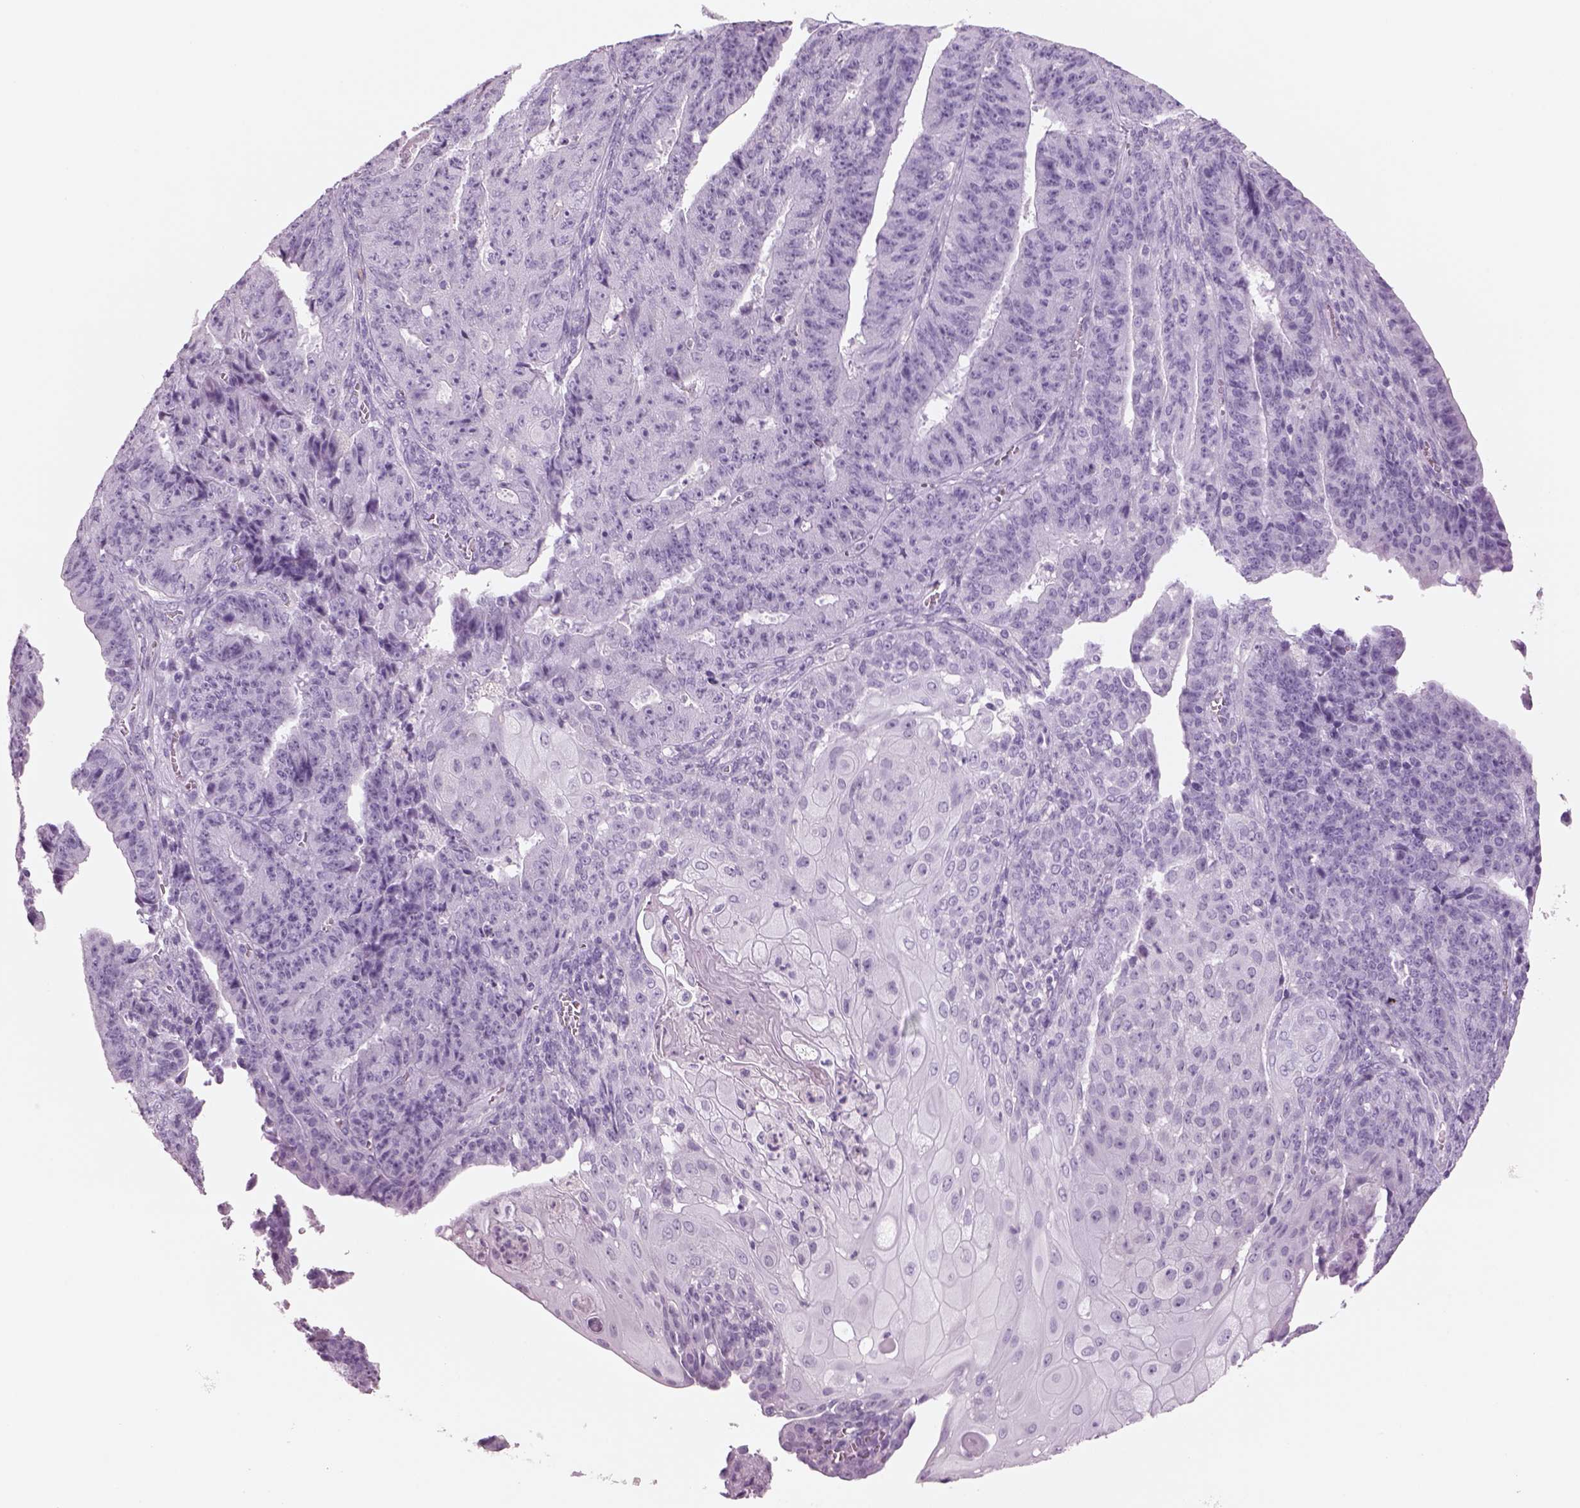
{"staining": {"intensity": "negative", "quantity": "none", "location": "none"}, "tissue": "ovarian cancer", "cell_type": "Tumor cells", "image_type": "cancer", "snomed": [{"axis": "morphology", "description": "Carcinoma, endometroid"}, {"axis": "topography", "description": "Ovary"}], "caption": "Tumor cells are negative for protein expression in human ovarian cancer (endometroid carcinoma). Nuclei are stained in blue.", "gene": "RHO", "patient": {"sex": "female", "age": 42}}